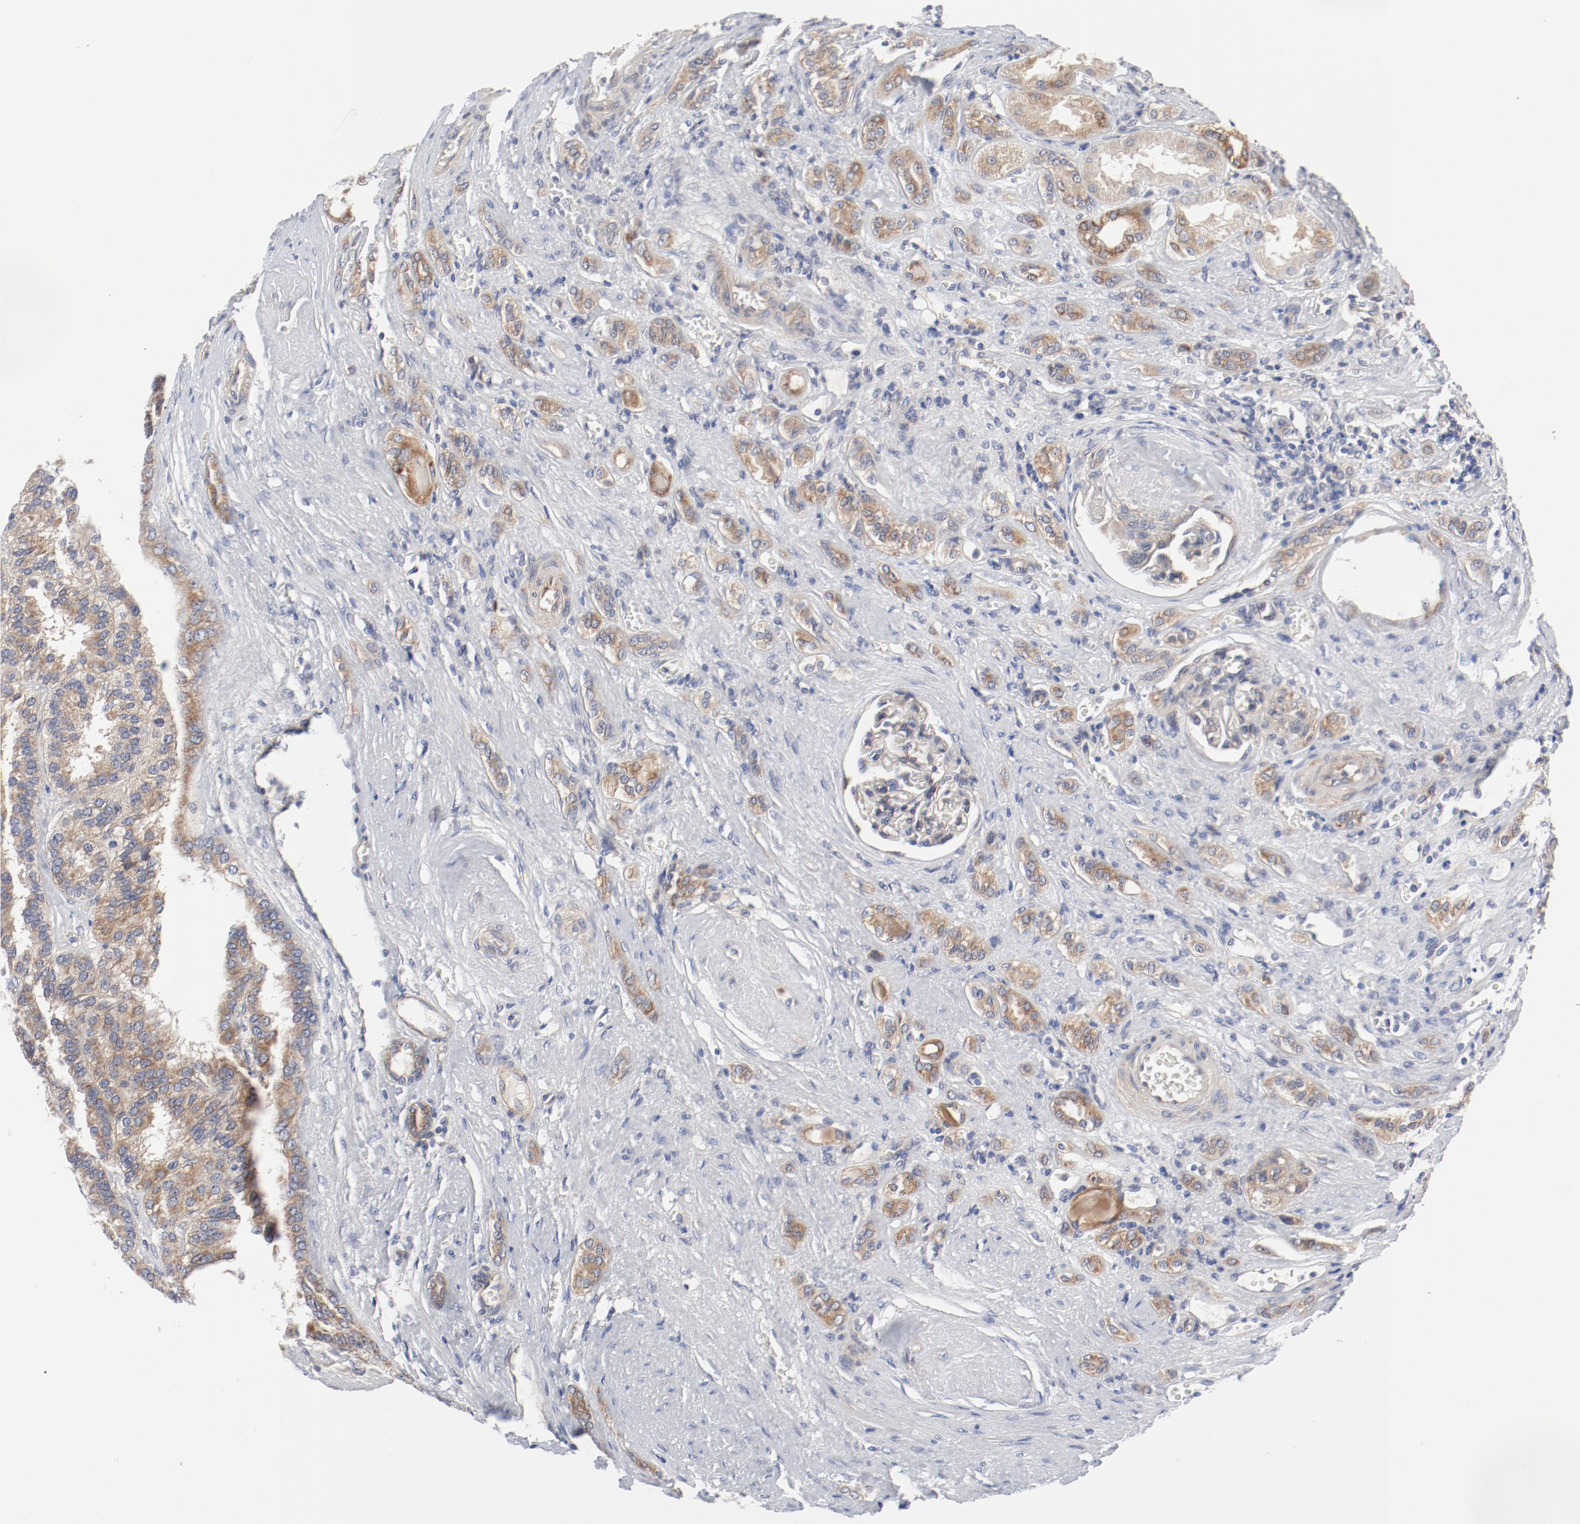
{"staining": {"intensity": "strong", "quantity": ">75%", "location": "cytoplasmic/membranous"}, "tissue": "renal cancer", "cell_type": "Tumor cells", "image_type": "cancer", "snomed": [{"axis": "morphology", "description": "Adenocarcinoma, NOS"}, {"axis": "topography", "description": "Kidney"}], "caption": "Renal adenocarcinoma was stained to show a protein in brown. There is high levels of strong cytoplasmic/membranous positivity in approximately >75% of tumor cells.", "gene": "BAD", "patient": {"sex": "male", "age": 46}}